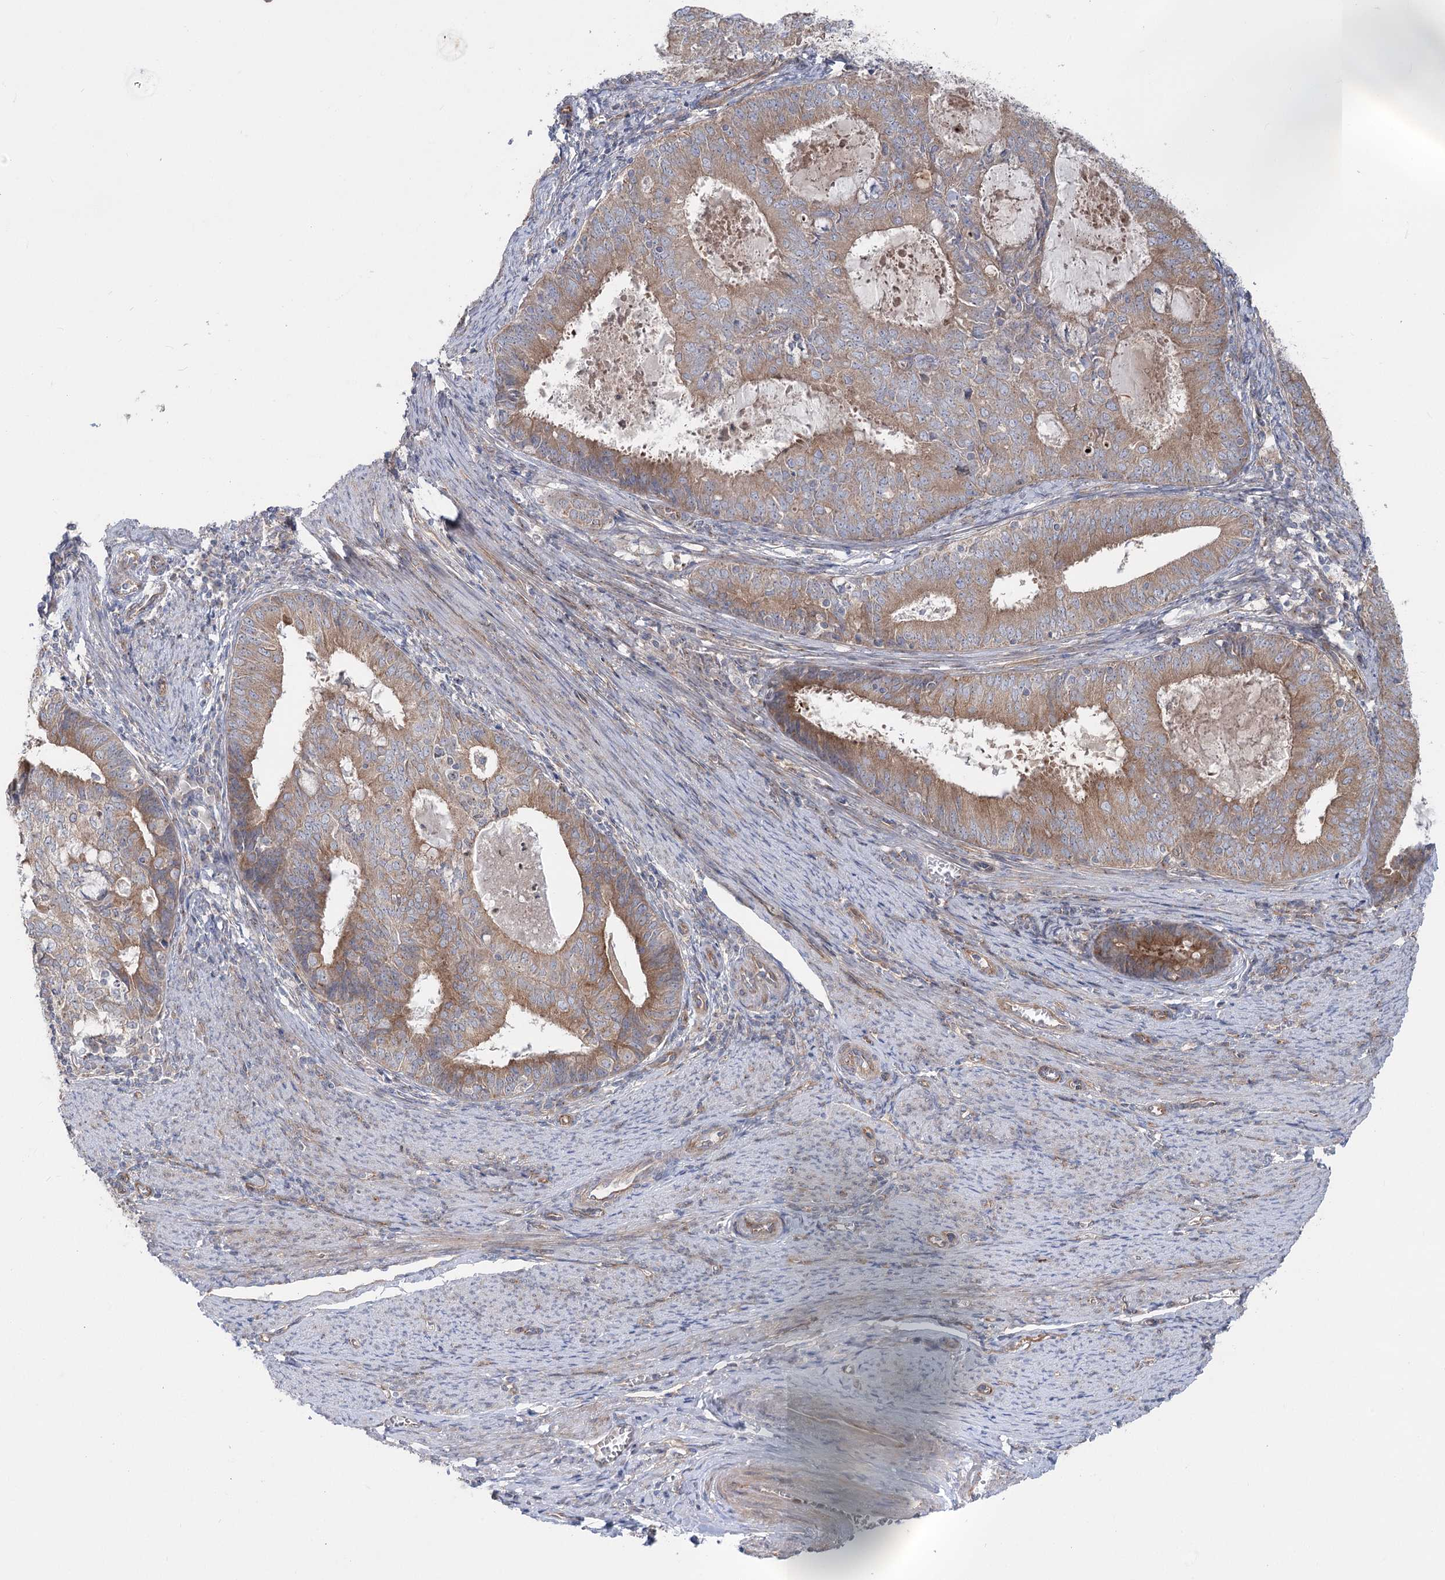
{"staining": {"intensity": "moderate", "quantity": ">75%", "location": "cytoplasmic/membranous"}, "tissue": "endometrial cancer", "cell_type": "Tumor cells", "image_type": "cancer", "snomed": [{"axis": "morphology", "description": "Adenocarcinoma, NOS"}, {"axis": "topography", "description": "Endometrium"}], "caption": "Immunohistochemical staining of human endometrial cancer (adenocarcinoma) demonstrates moderate cytoplasmic/membranous protein staining in approximately >75% of tumor cells. (DAB (3,3'-diaminobenzidine) = brown stain, brightfield microscopy at high magnification).", "gene": "SCN11A", "patient": {"sex": "female", "age": 57}}